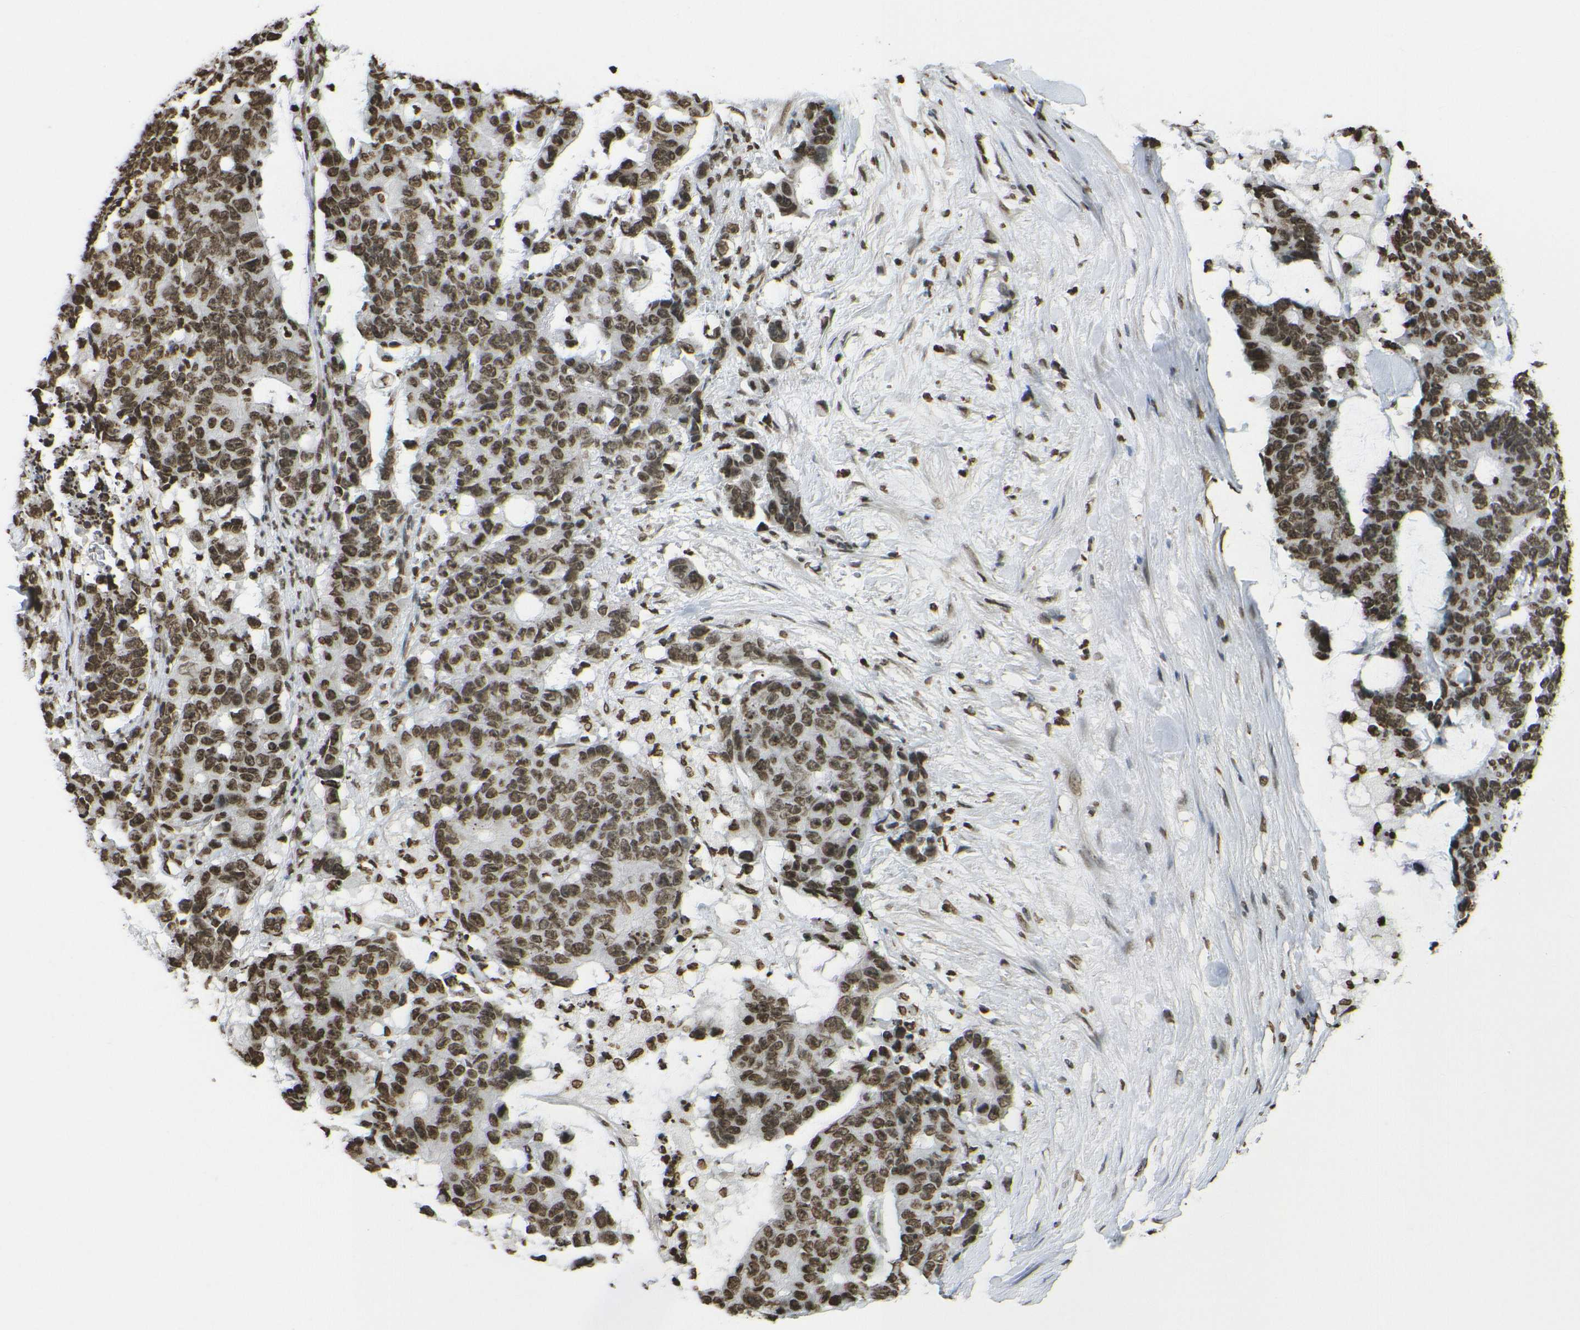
{"staining": {"intensity": "moderate", "quantity": ">75%", "location": "nuclear"}, "tissue": "colorectal cancer", "cell_type": "Tumor cells", "image_type": "cancer", "snomed": [{"axis": "morphology", "description": "Adenocarcinoma, NOS"}, {"axis": "topography", "description": "Colon"}], "caption": "Moderate nuclear protein positivity is present in about >75% of tumor cells in colorectal cancer (adenocarcinoma).", "gene": "H4C16", "patient": {"sex": "female", "age": 86}}